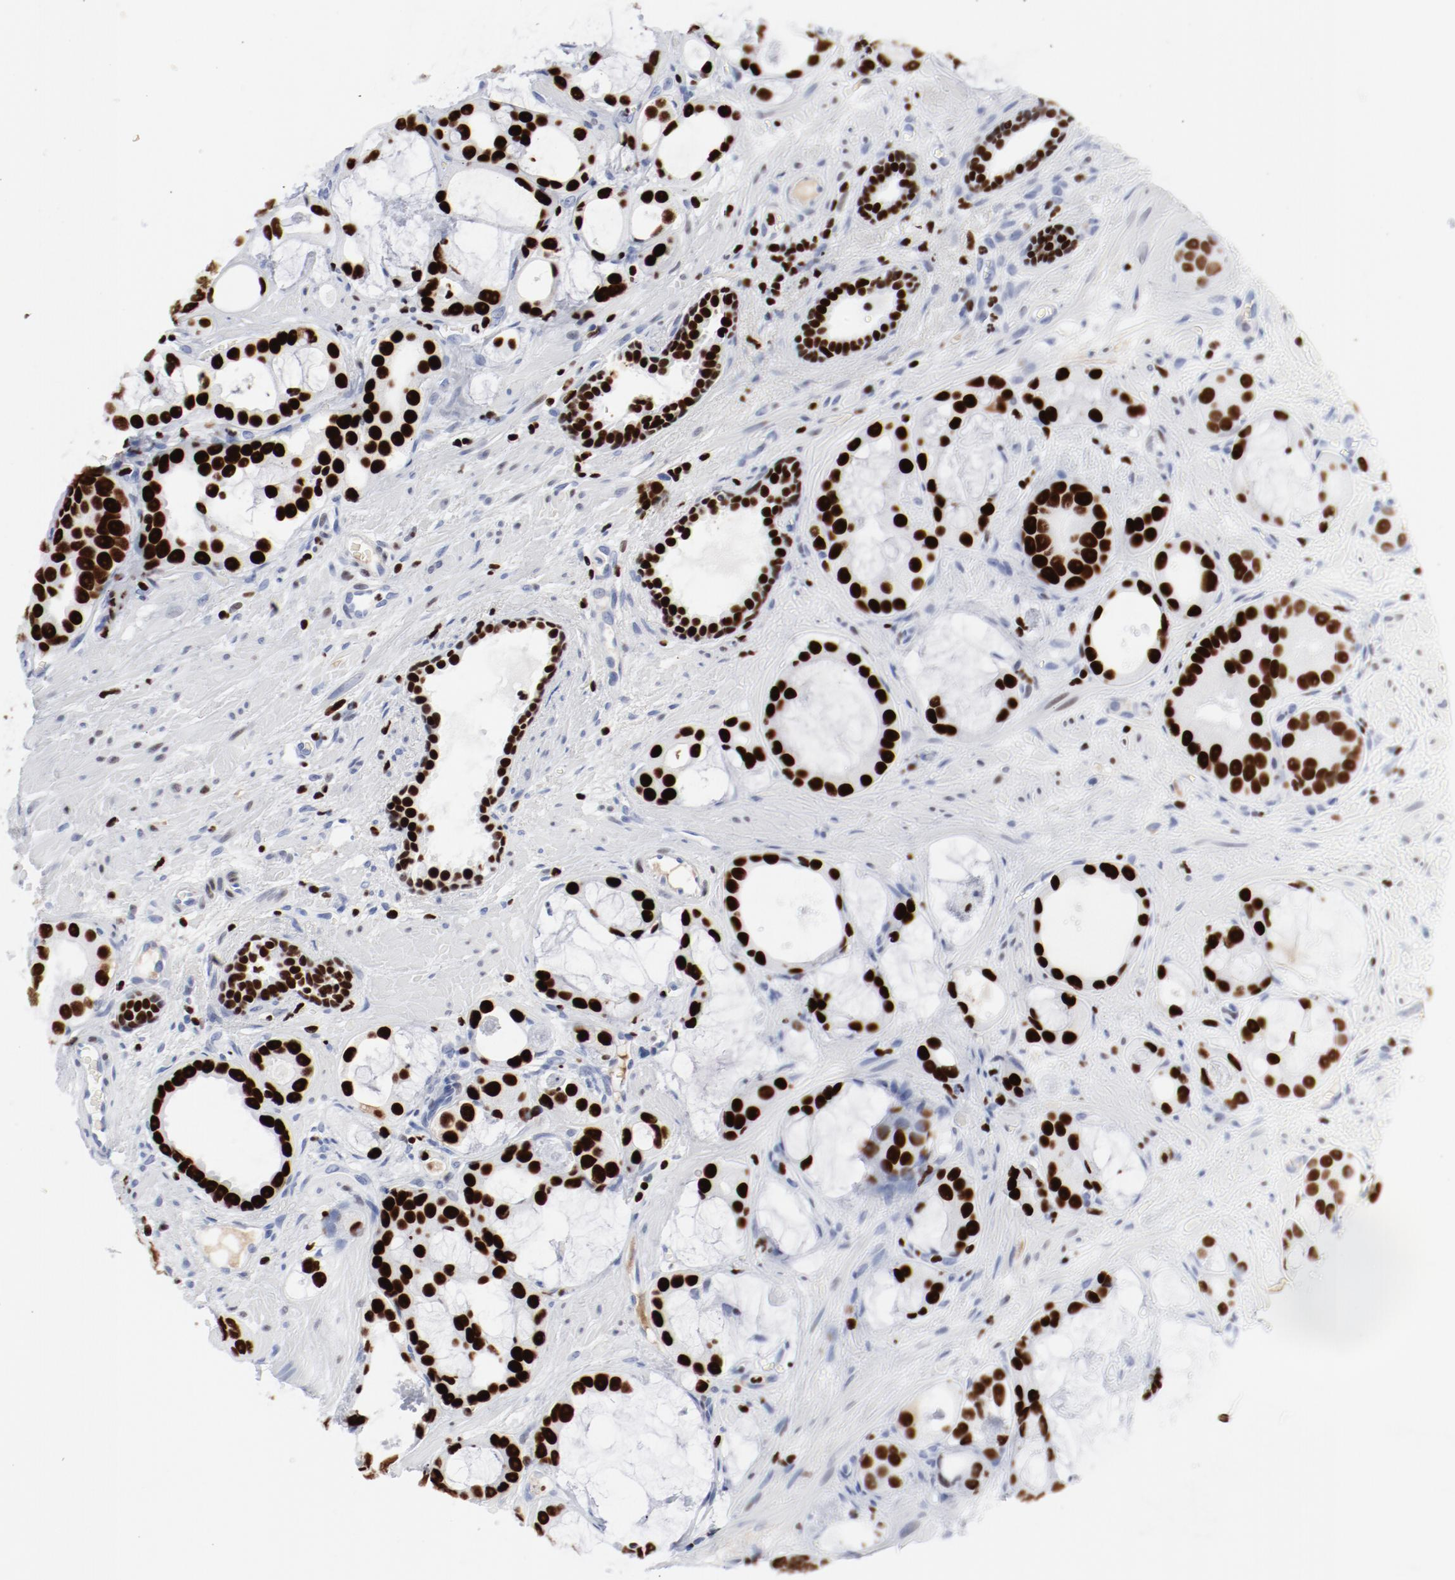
{"staining": {"intensity": "strong", "quantity": ">75%", "location": "cytoplasmic/membranous,nuclear"}, "tissue": "prostate cancer", "cell_type": "Tumor cells", "image_type": "cancer", "snomed": [{"axis": "morphology", "description": "Adenocarcinoma, Low grade"}, {"axis": "topography", "description": "Prostate"}], "caption": "Immunohistochemistry (IHC) (DAB) staining of human prostate cancer (low-grade adenocarcinoma) shows strong cytoplasmic/membranous and nuclear protein staining in approximately >75% of tumor cells.", "gene": "SMARCC2", "patient": {"sex": "male", "age": 57}}